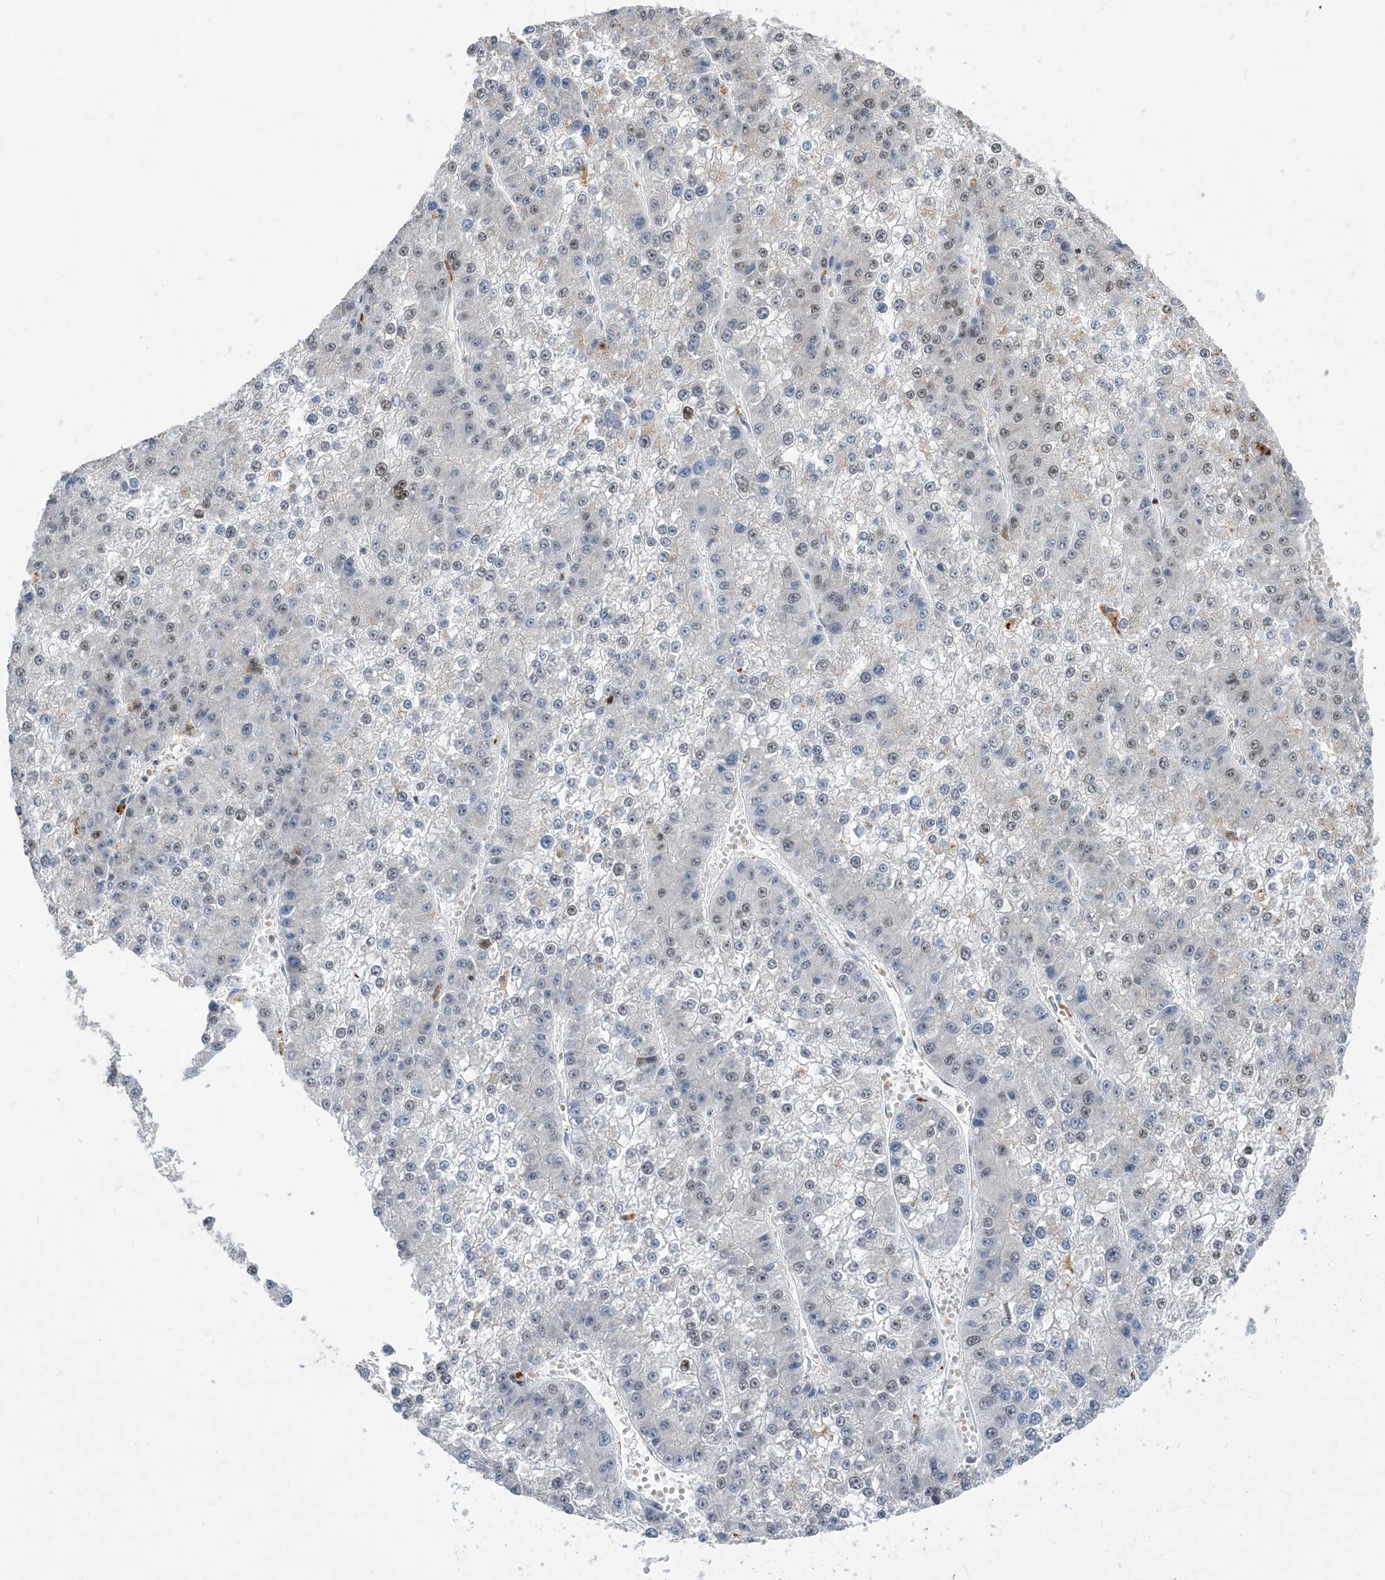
{"staining": {"intensity": "negative", "quantity": "none", "location": "none"}, "tissue": "liver cancer", "cell_type": "Tumor cells", "image_type": "cancer", "snomed": [{"axis": "morphology", "description": "Carcinoma, Hepatocellular, NOS"}, {"axis": "topography", "description": "Liver"}], "caption": "This is an immunohistochemistry image of hepatocellular carcinoma (liver). There is no staining in tumor cells.", "gene": "SLC25A53", "patient": {"sex": "female", "age": 73}}